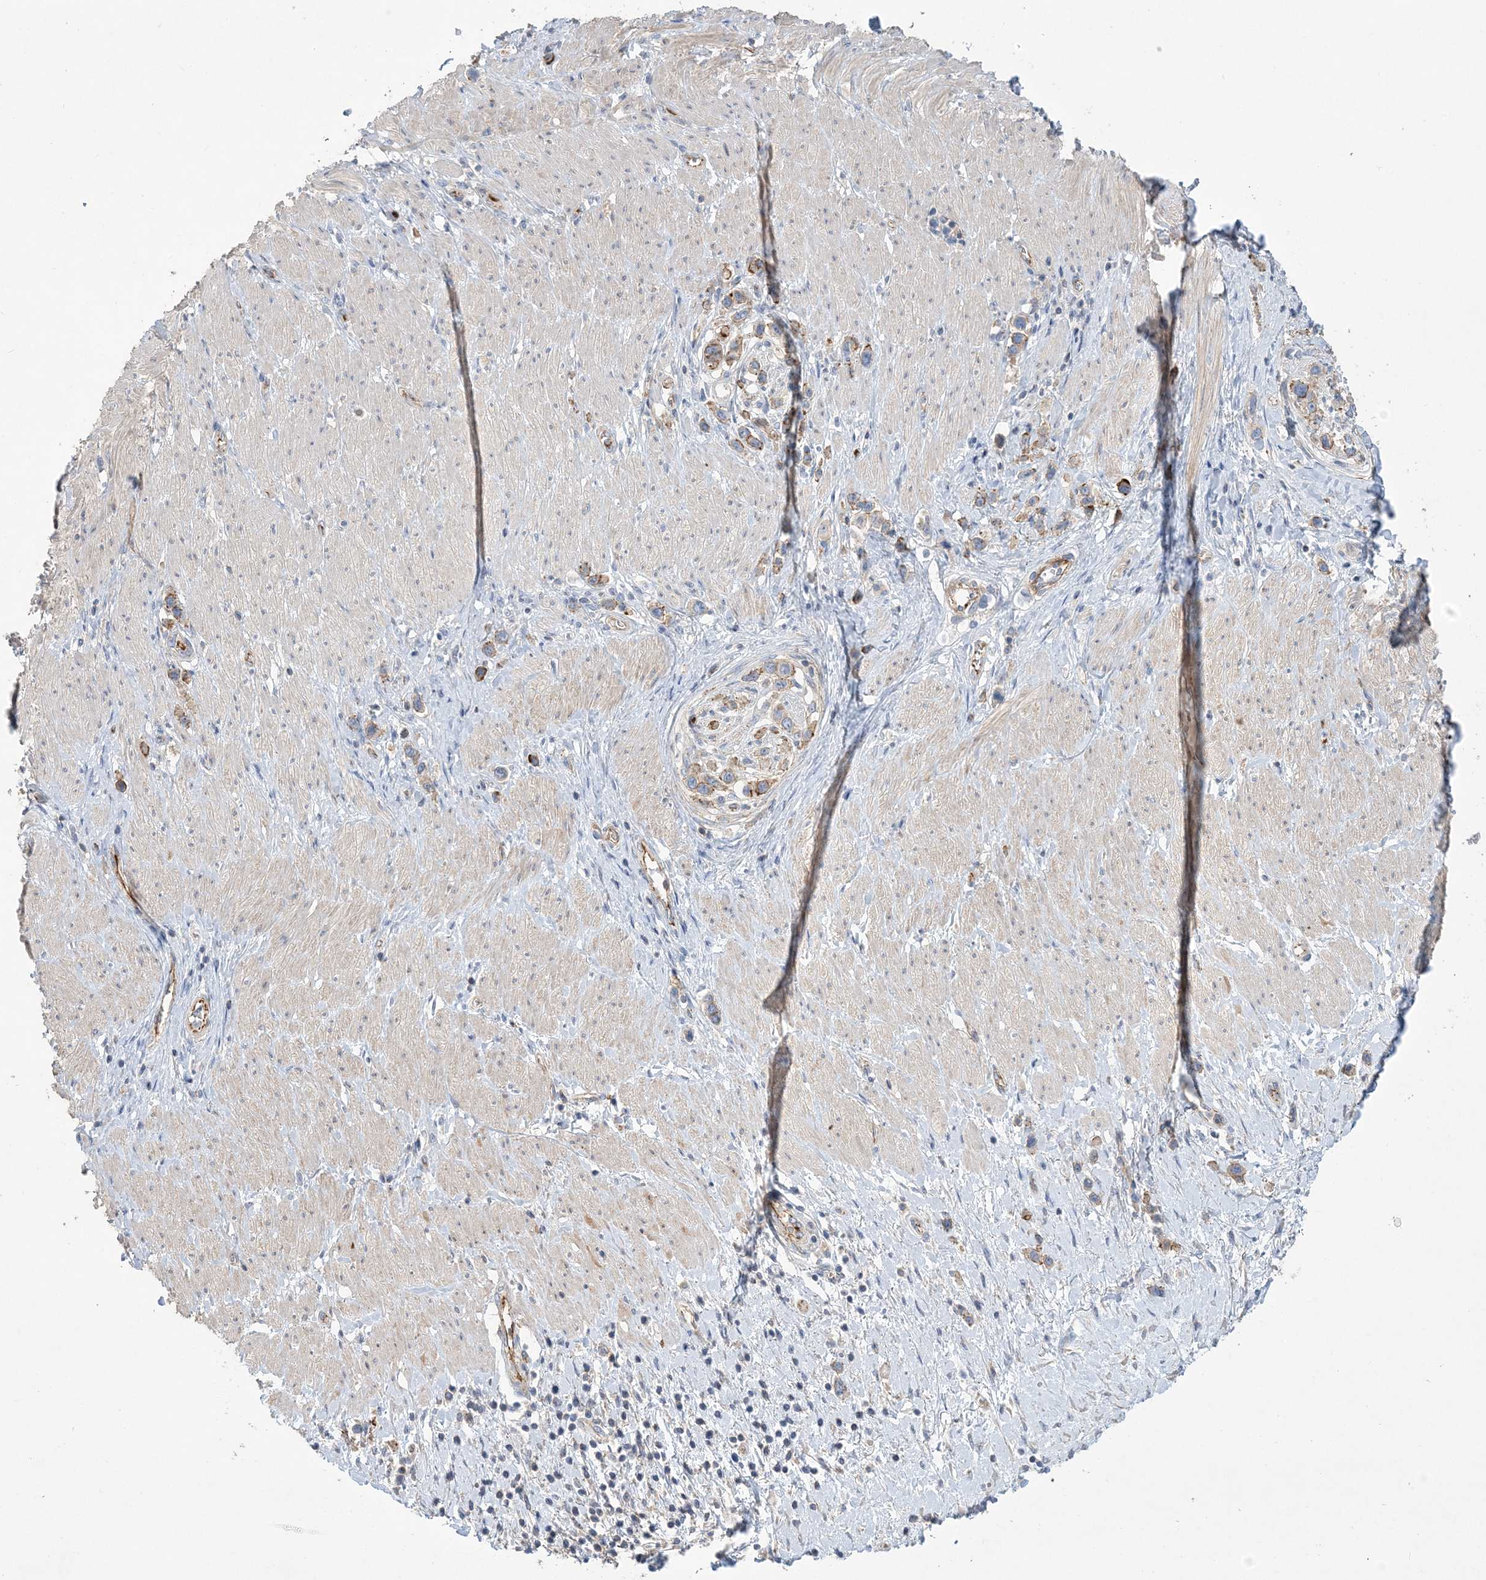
{"staining": {"intensity": "moderate", "quantity": ">75%", "location": "cytoplasmic/membranous"}, "tissue": "stomach cancer", "cell_type": "Tumor cells", "image_type": "cancer", "snomed": [{"axis": "morphology", "description": "Normal tissue, NOS"}, {"axis": "morphology", "description": "Adenocarcinoma, NOS"}, {"axis": "topography", "description": "Stomach, upper"}, {"axis": "topography", "description": "Stomach"}], "caption": "A brown stain shows moderate cytoplasmic/membranous positivity of a protein in human stomach cancer (adenocarcinoma) tumor cells.", "gene": "PIGC", "patient": {"sex": "female", "age": 65}}